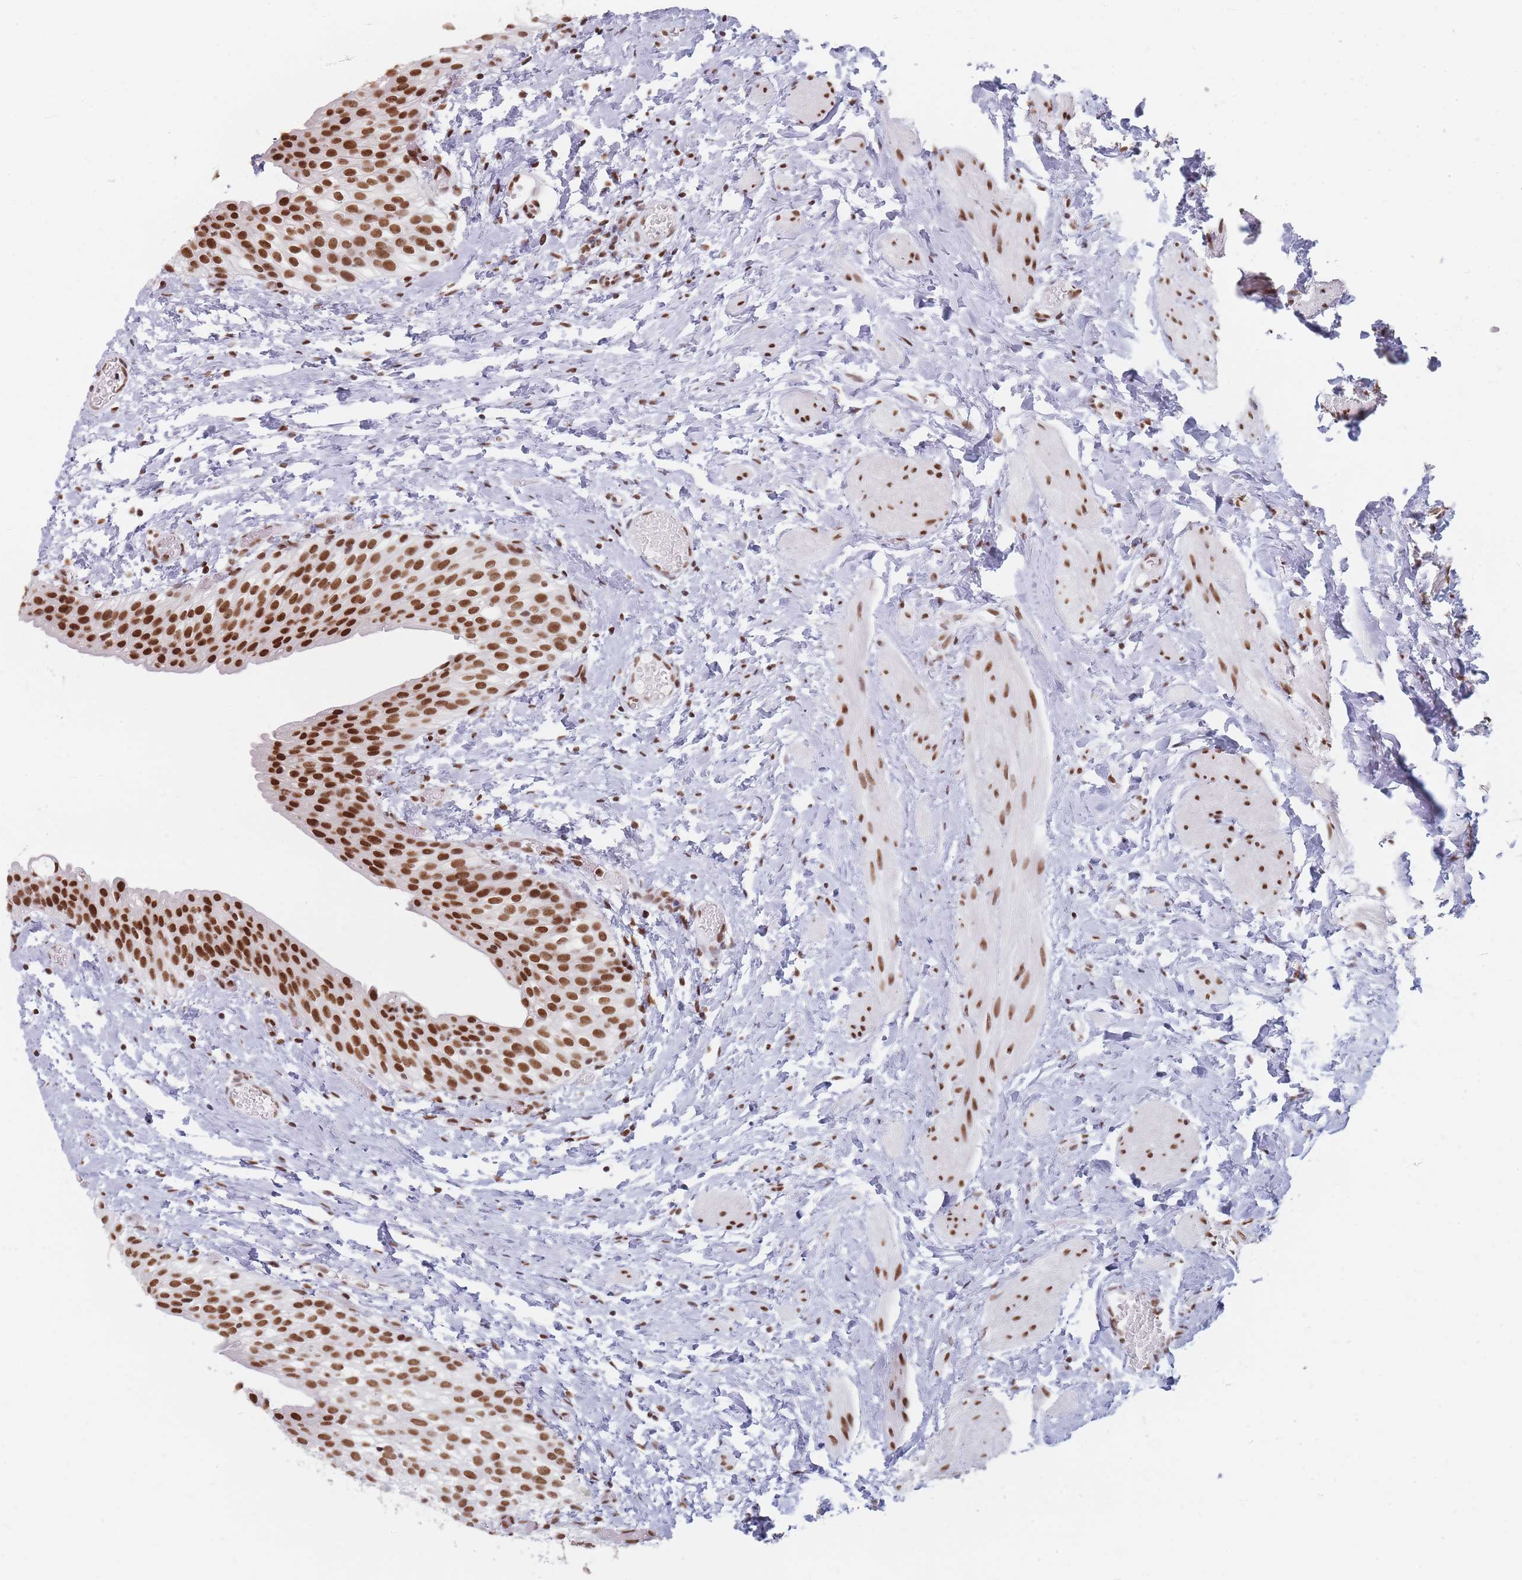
{"staining": {"intensity": "strong", "quantity": ">75%", "location": "nuclear"}, "tissue": "urinary bladder", "cell_type": "Urothelial cells", "image_type": "normal", "snomed": [{"axis": "morphology", "description": "Normal tissue, NOS"}, {"axis": "topography", "description": "Urinary bladder"}], "caption": "High-power microscopy captured an immunohistochemistry photomicrograph of unremarkable urinary bladder, revealing strong nuclear staining in about >75% of urothelial cells.", "gene": "SAFB2", "patient": {"sex": "male", "age": 1}}